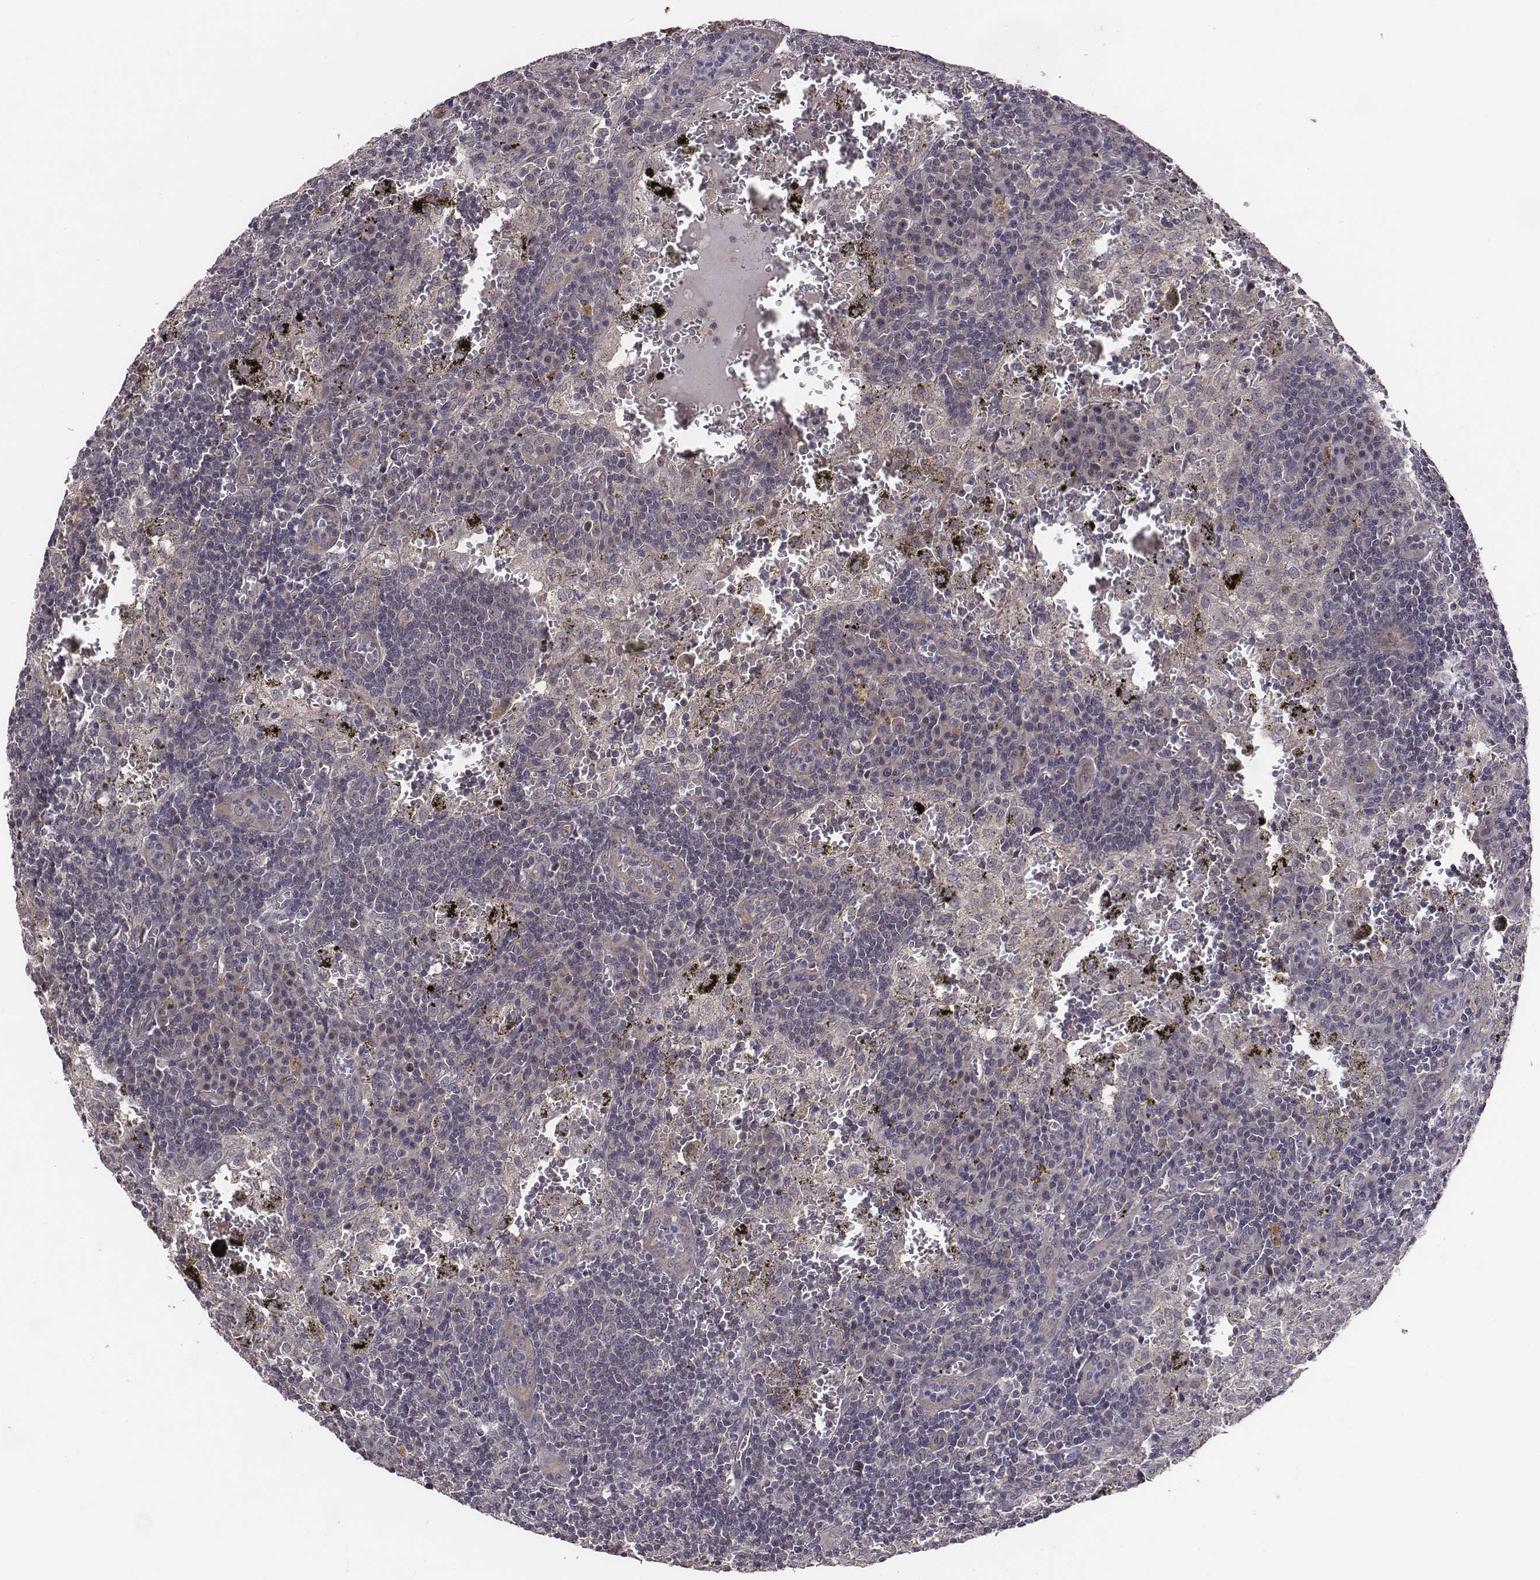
{"staining": {"intensity": "negative", "quantity": "none", "location": "none"}, "tissue": "lymph node", "cell_type": "Germinal center cells", "image_type": "normal", "snomed": [{"axis": "morphology", "description": "Normal tissue, NOS"}, {"axis": "topography", "description": "Lymph node"}], "caption": "Unremarkable lymph node was stained to show a protein in brown. There is no significant positivity in germinal center cells.", "gene": "SMURF2", "patient": {"sex": "male", "age": 62}}